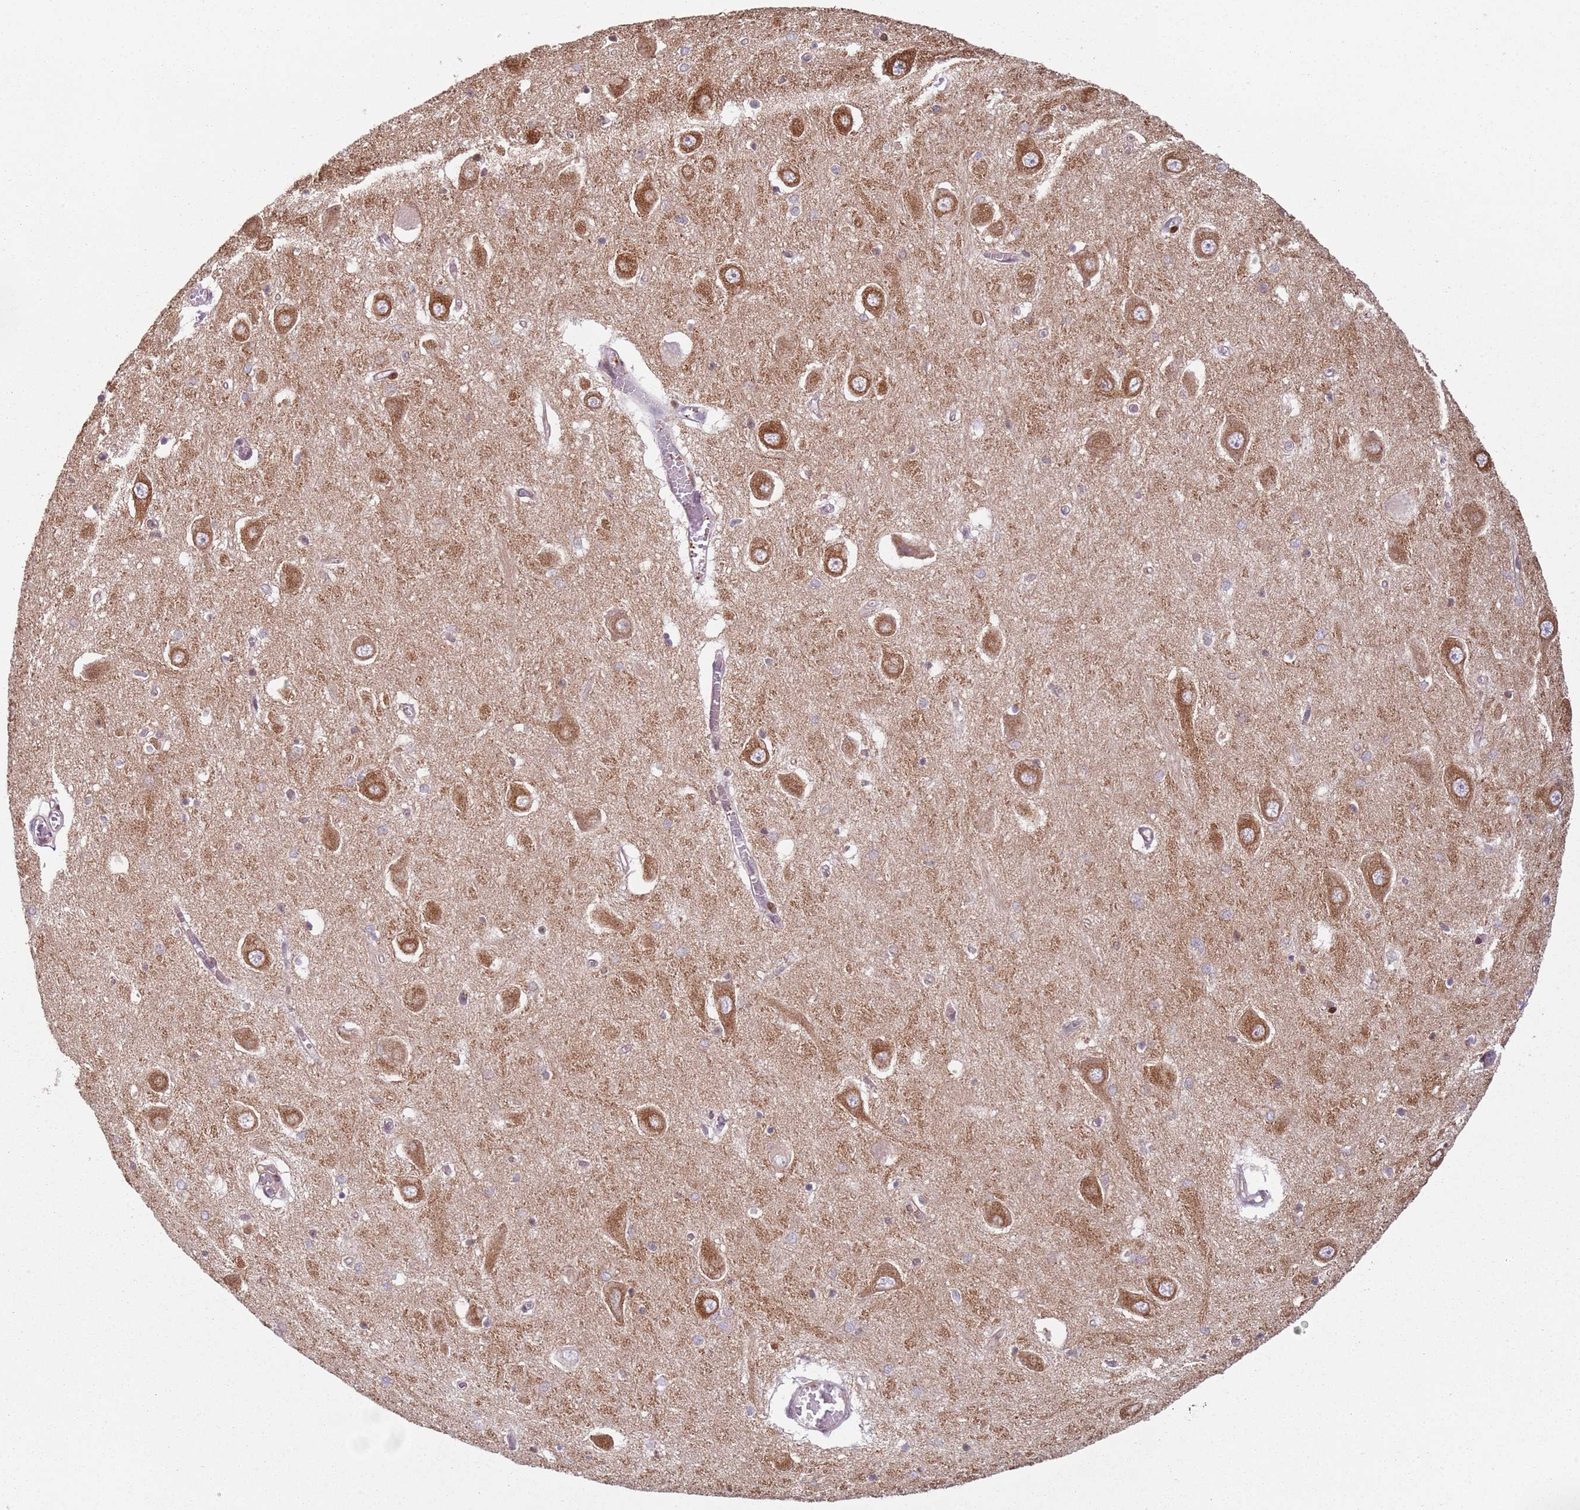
{"staining": {"intensity": "moderate", "quantity": "<25%", "location": "nuclear"}, "tissue": "hippocampus", "cell_type": "Glial cells", "image_type": "normal", "snomed": [{"axis": "morphology", "description": "Normal tissue, NOS"}, {"axis": "topography", "description": "Hippocampus"}], "caption": "Protein staining of normal hippocampus demonstrates moderate nuclear staining in approximately <25% of glial cells.", "gene": "HNRNPLL", "patient": {"sex": "male", "age": 70}}